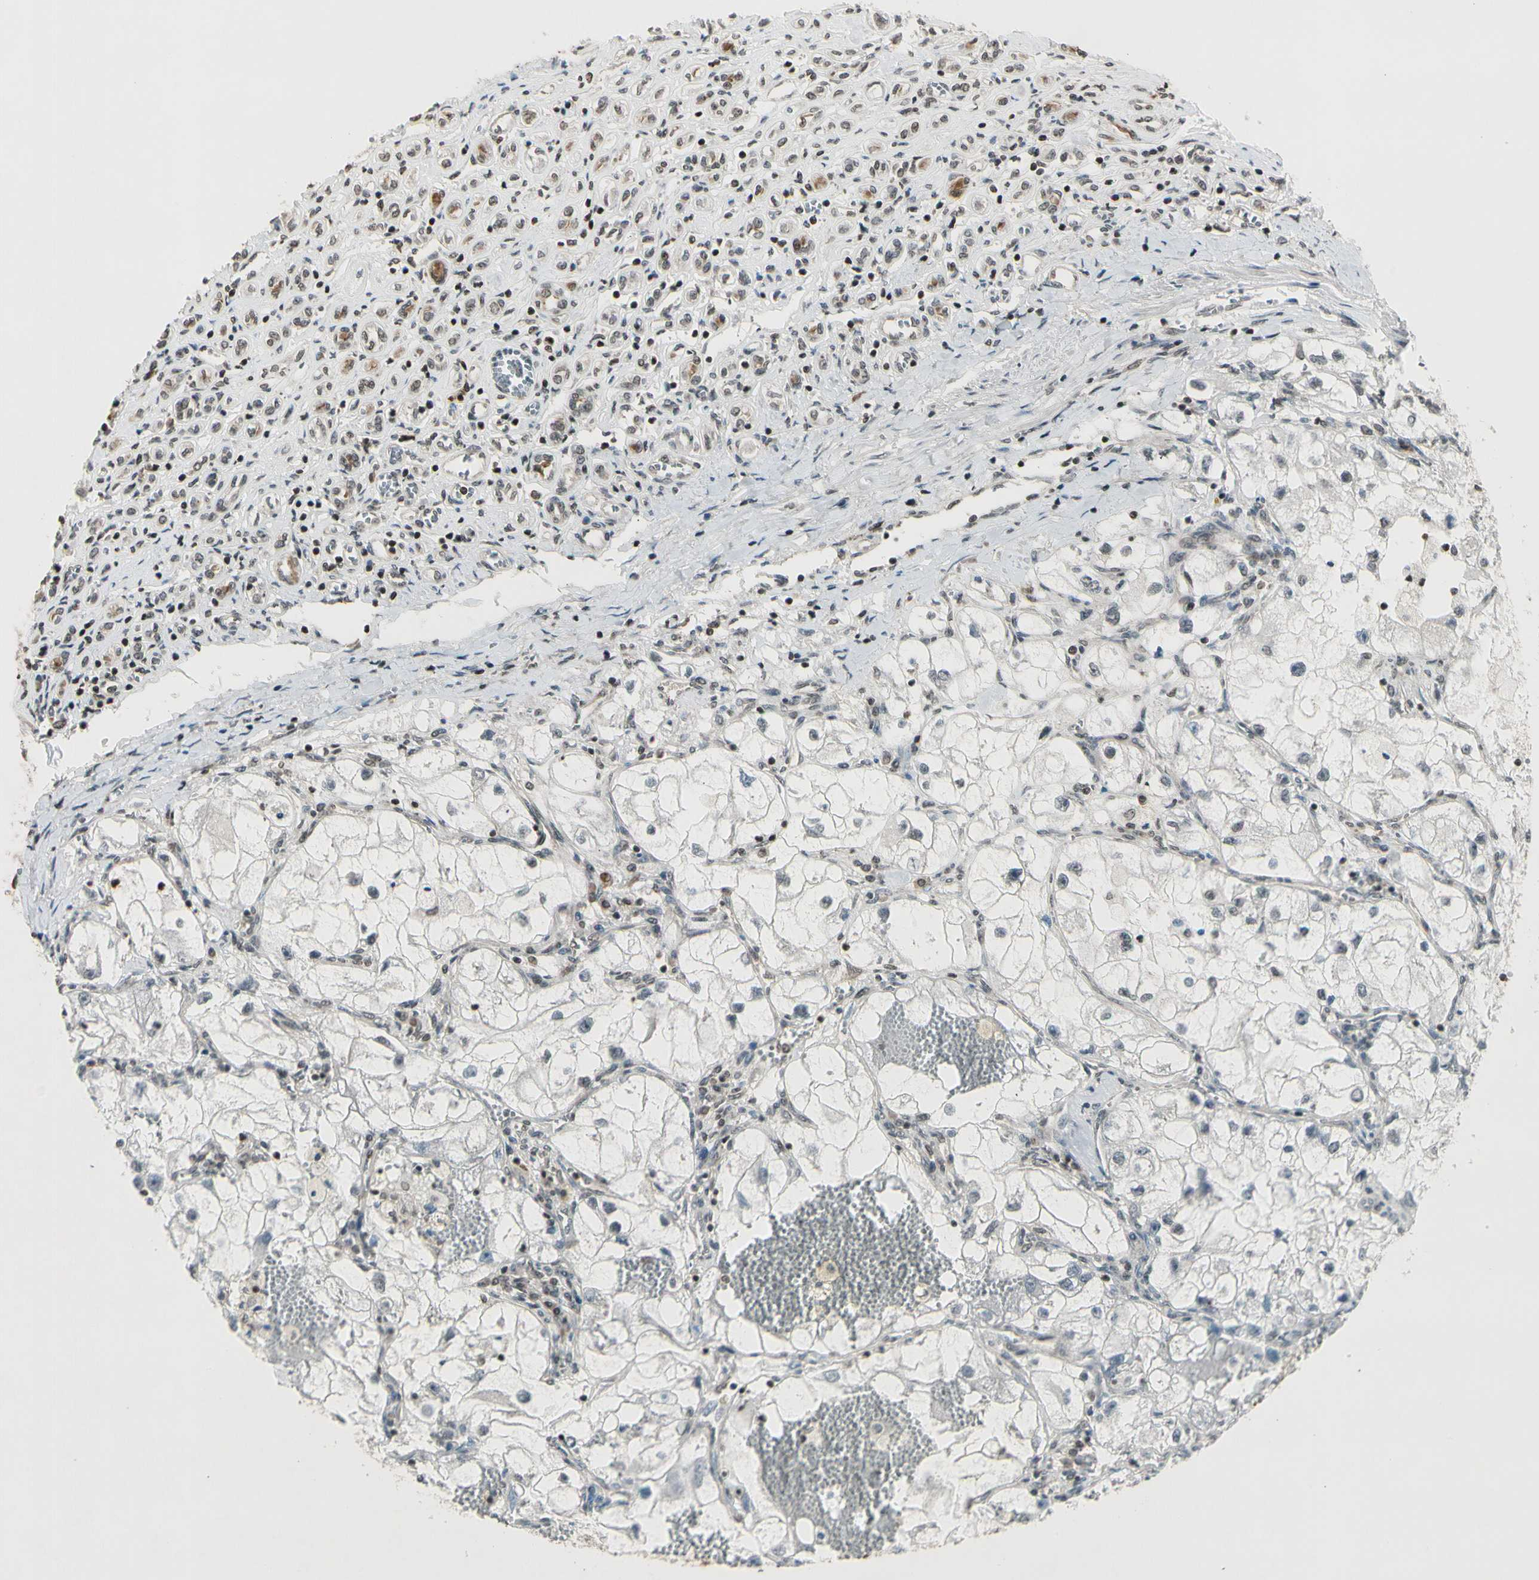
{"staining": {"intensity": "negative", "quantity": "none", "location": "none"}, "tissue": "renal cancer", "cell_type": "Tumor cells", "image_type": "cancer", "snomed": [{"axis": "morphology", "description": "Adenocarcinoma, NOS"}, {"axis": "topography", "description": "Kidney"}], "caption": "This micrograph is of renal cancer stained with immunohistochemistry (IHC) to label a protein in brown with the nuclei are counter-stained blue. There is no staining in tumor cells.", "gene": "SMN2", "patient": {"sex": "female", "age": 70}}